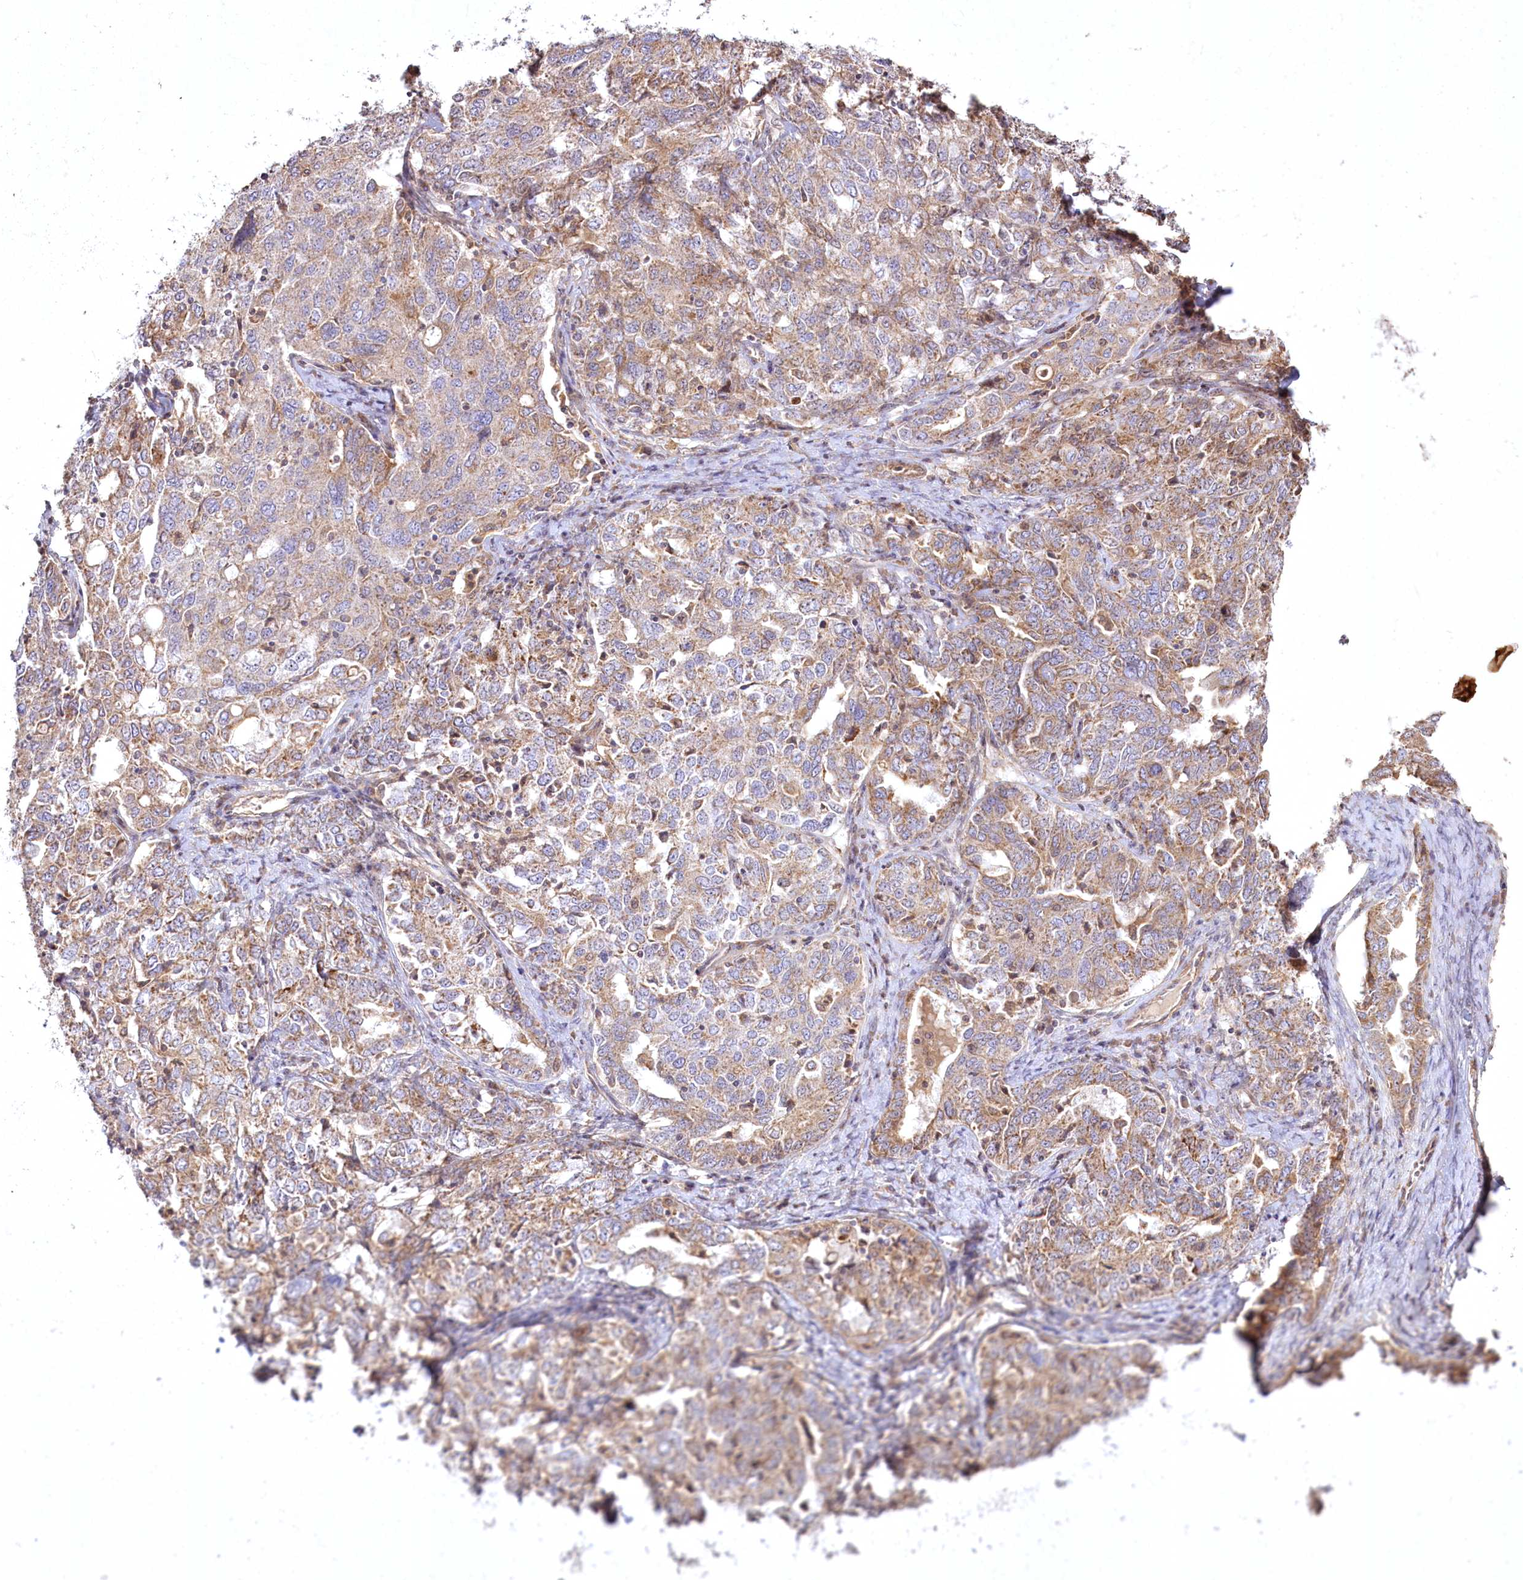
{"staining": {"intensity": "moderate", "quantity": ">75%", "location": "cytoplasmic/membranous"}, "tissue": "ovarian cancer", "cell_type": "Tumor cells", "image_type": "cancer", "snomed": [{"axis": "morphology", "description": "Carcinoma, endometroid"}, {"axis": "topography", "description": "Ovary"}], "caption": "IHC staining of ovarian cancer (endometroid carcinoma), which exhibits medium levels of moderate cytoplasmic/membranous positivity in about >75% of tumor cells indicating moderate cytoplasmic/membranous protein staining. The staining was performed using DAB (brown) for protein detection and nuclei were counterstained in hematoxylin (blue).", "gene": "SH3TC1", "patient": {"sex": "female", "age": 62}}